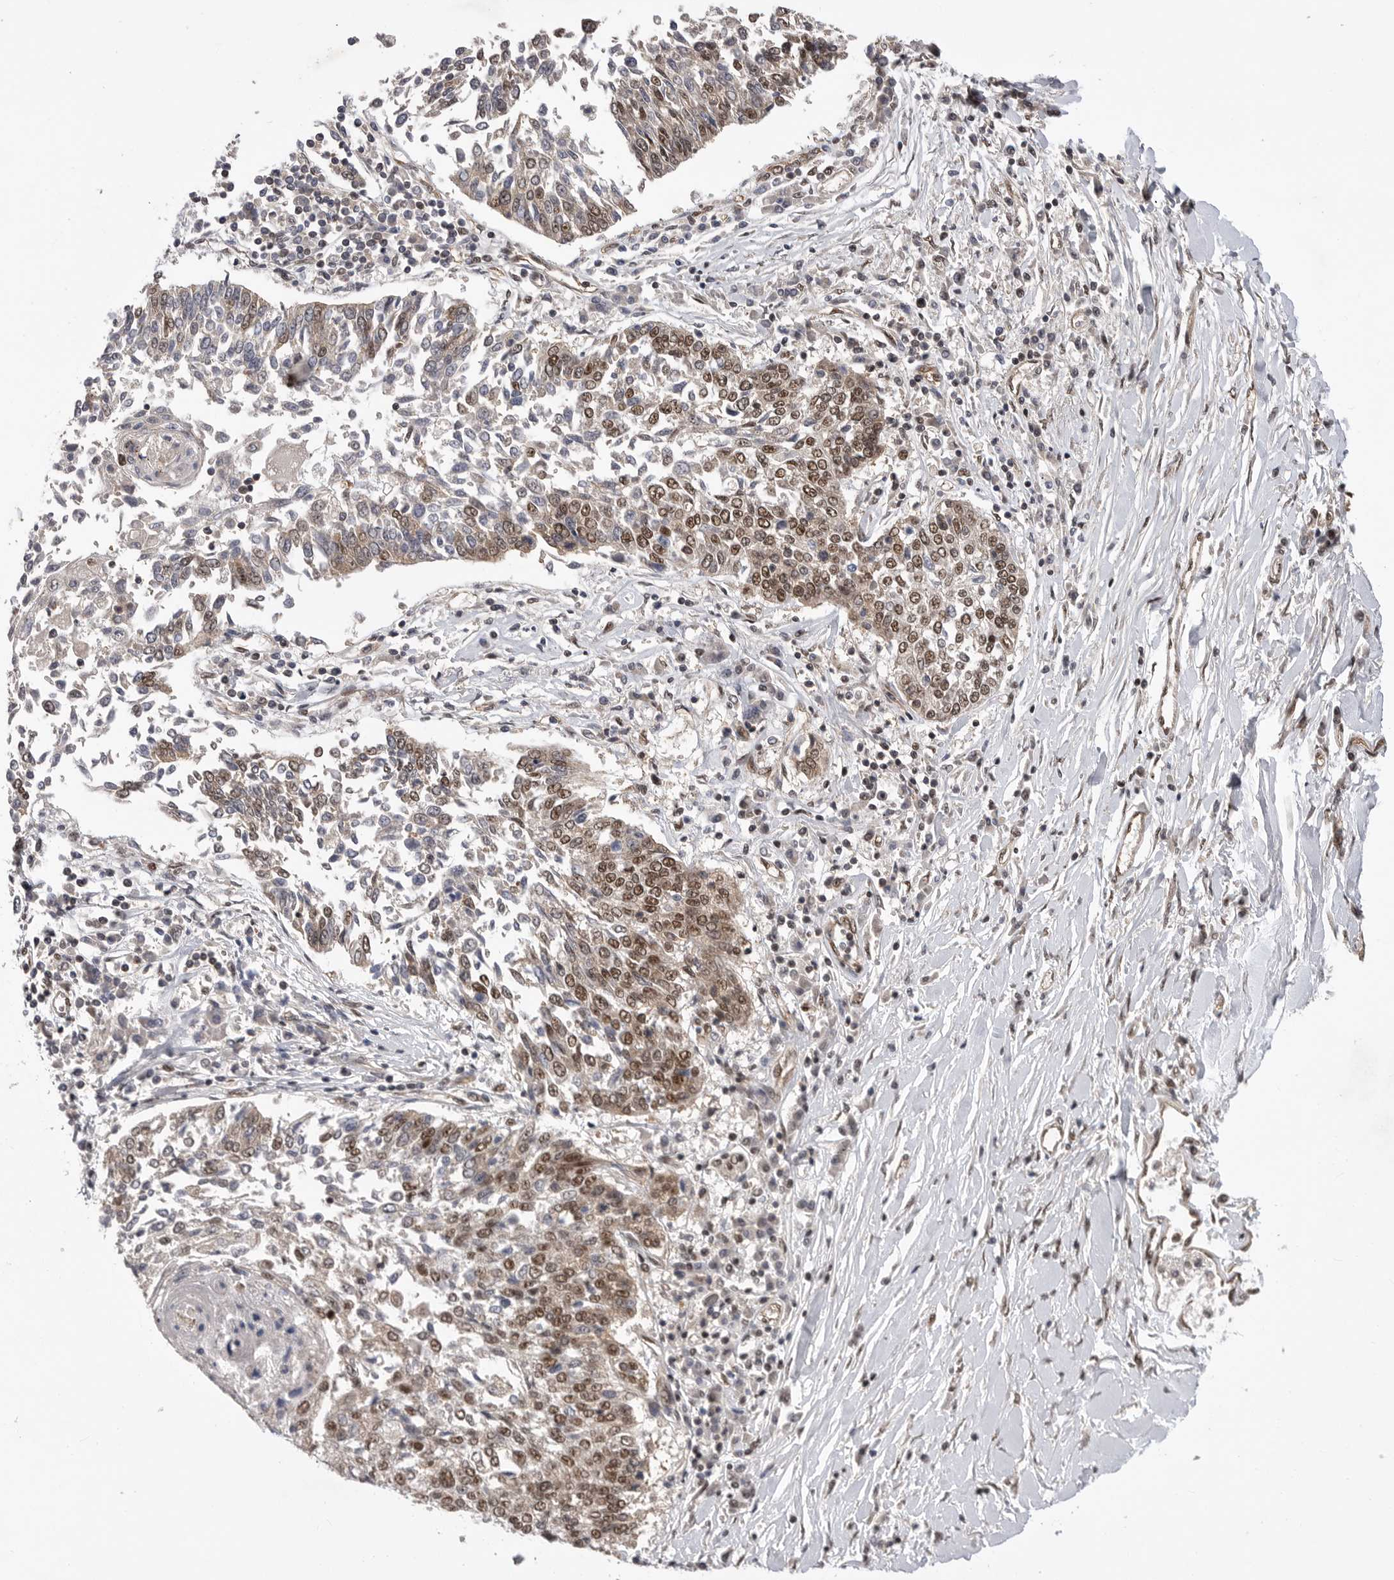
{"staining": {"intensity": "moderate", "quantity": ">75%", "location": "cytoplasmic/membranous,nuclear"}, "tissue": "lung cancer", "cell_type": "Tumor cells", "image_type": "cancer", "snomed": [{"axis": "morphology", "description": "Normal tissue, NOS"}, {"axis": "morphology", "description": "Squamous cell carcinoma, NOS"}, {"axis": "topography", "description": "Cartilage tissue"}, {"axis": "topography", "description": "Bronchus"}, {"axis": "topography", "description": "Lung"}, {"axis": "topography", "description": "Peripheral nerve tissue"}], "caption": "Immunohistochemistry (IHC) staining of lung cancer (squamous cell carcinoma), which demonstrates medium levels of moderate cytoplasmic/membranous and nuclear staining in about >75% of tumor cells indicating moderate cytoplasmic/membranous and nuclear protein expression. The staining was performed using DAB (3,3'-diaminobenzidine) (brown) for protein detection and nuclei were counterstained in hematoxylin (blue).", "gene": "PPP1R8", "patient": {"sex": "female", "age": 49}}